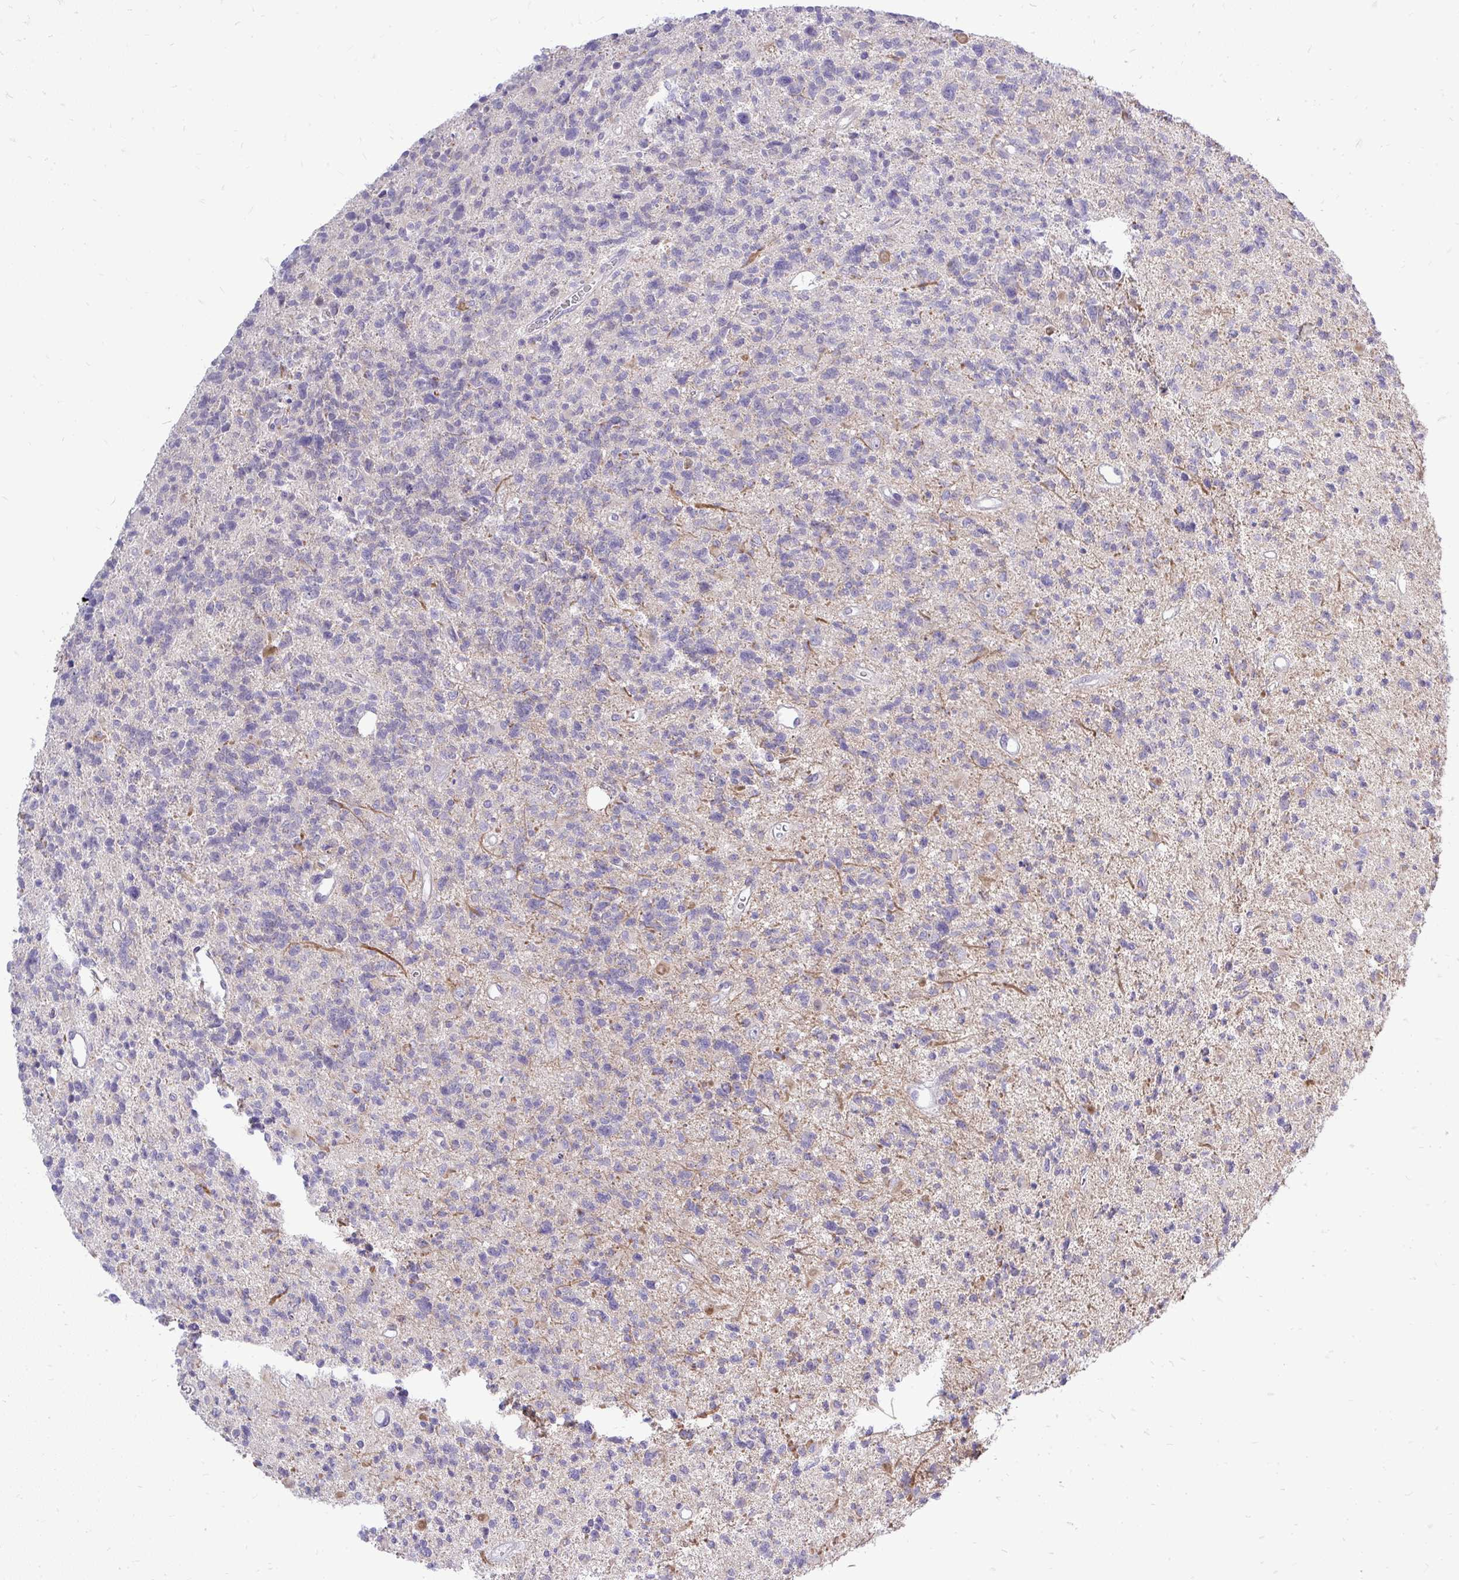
{"staining": {"intensity": "negative", "quantity": "none", "location": "none"}, "tissue": "glioma", "cell_type": "Tumor cells", "image_type": "cancer", "snomed": [{"axis": "morphology", "description": "Glioma, malignant, High grade"}, {"axis": "topography", "description": "Brain"}], "caption": "IHC of human high-grade glioma (malignant) exhibits no expression in tumor cells.", "gene": "OR8D1", "patient": {"sex": "male", "age": 29}}